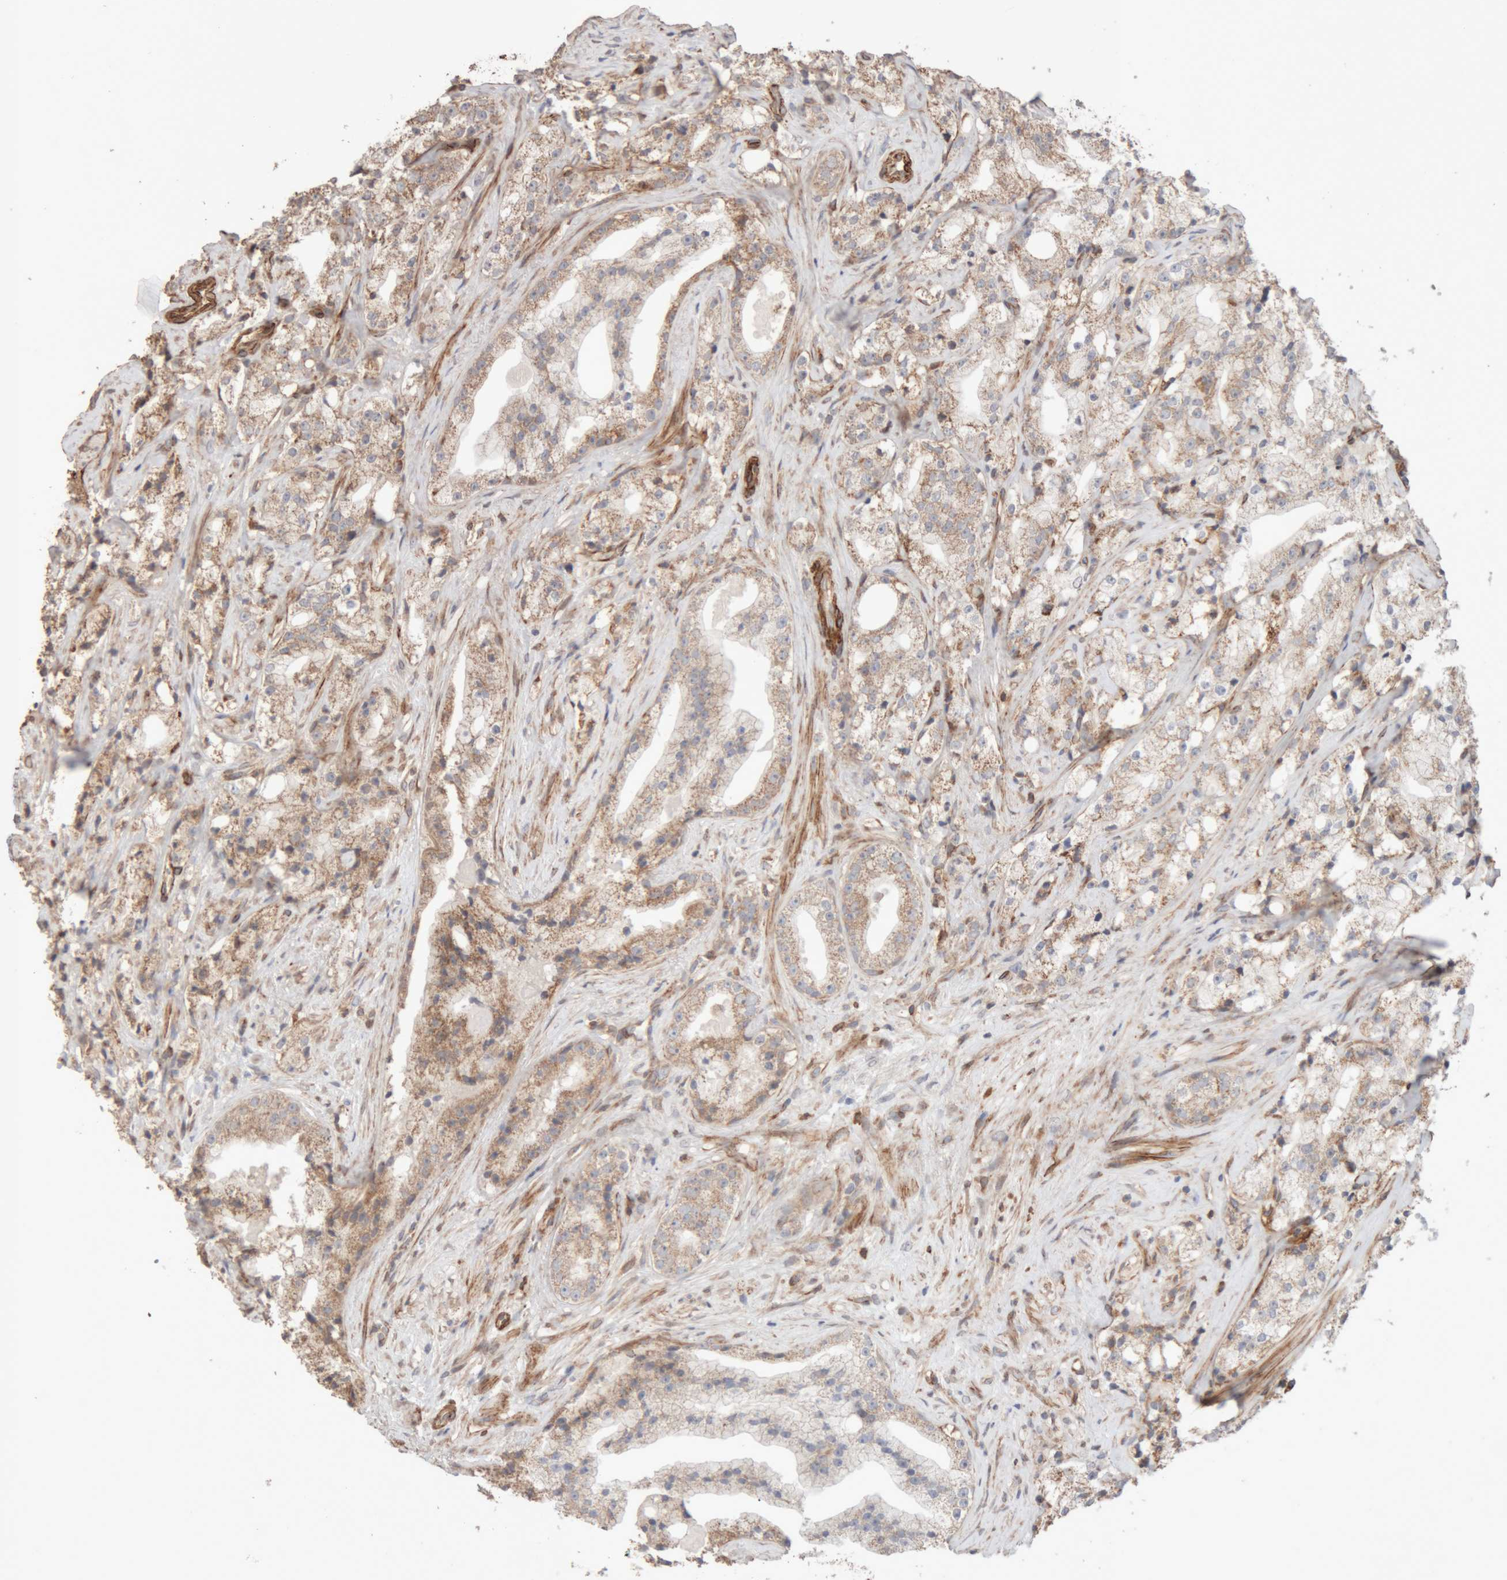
{"staining": {"intensity": "weak", "quantity": ">75%", "location": "cytoplasmic/membranous"}, "tissue": "prostate cancer", "cell_type": "Tumor cells", "image_type": "cancer", "snomed": [{"axis": "morphology", "description": "Adenocarcinoma, High grade"}, {"axis": "topography", "description": "Prostate"}], "caption": "Tumor cells demonstrate weak cytoplasmic/membranous positivity in about >75% of cells in prostate adenocarcinoma (high-grade).", "gene": "RAB32", "patient": {"sex": "male", "age": 64}}